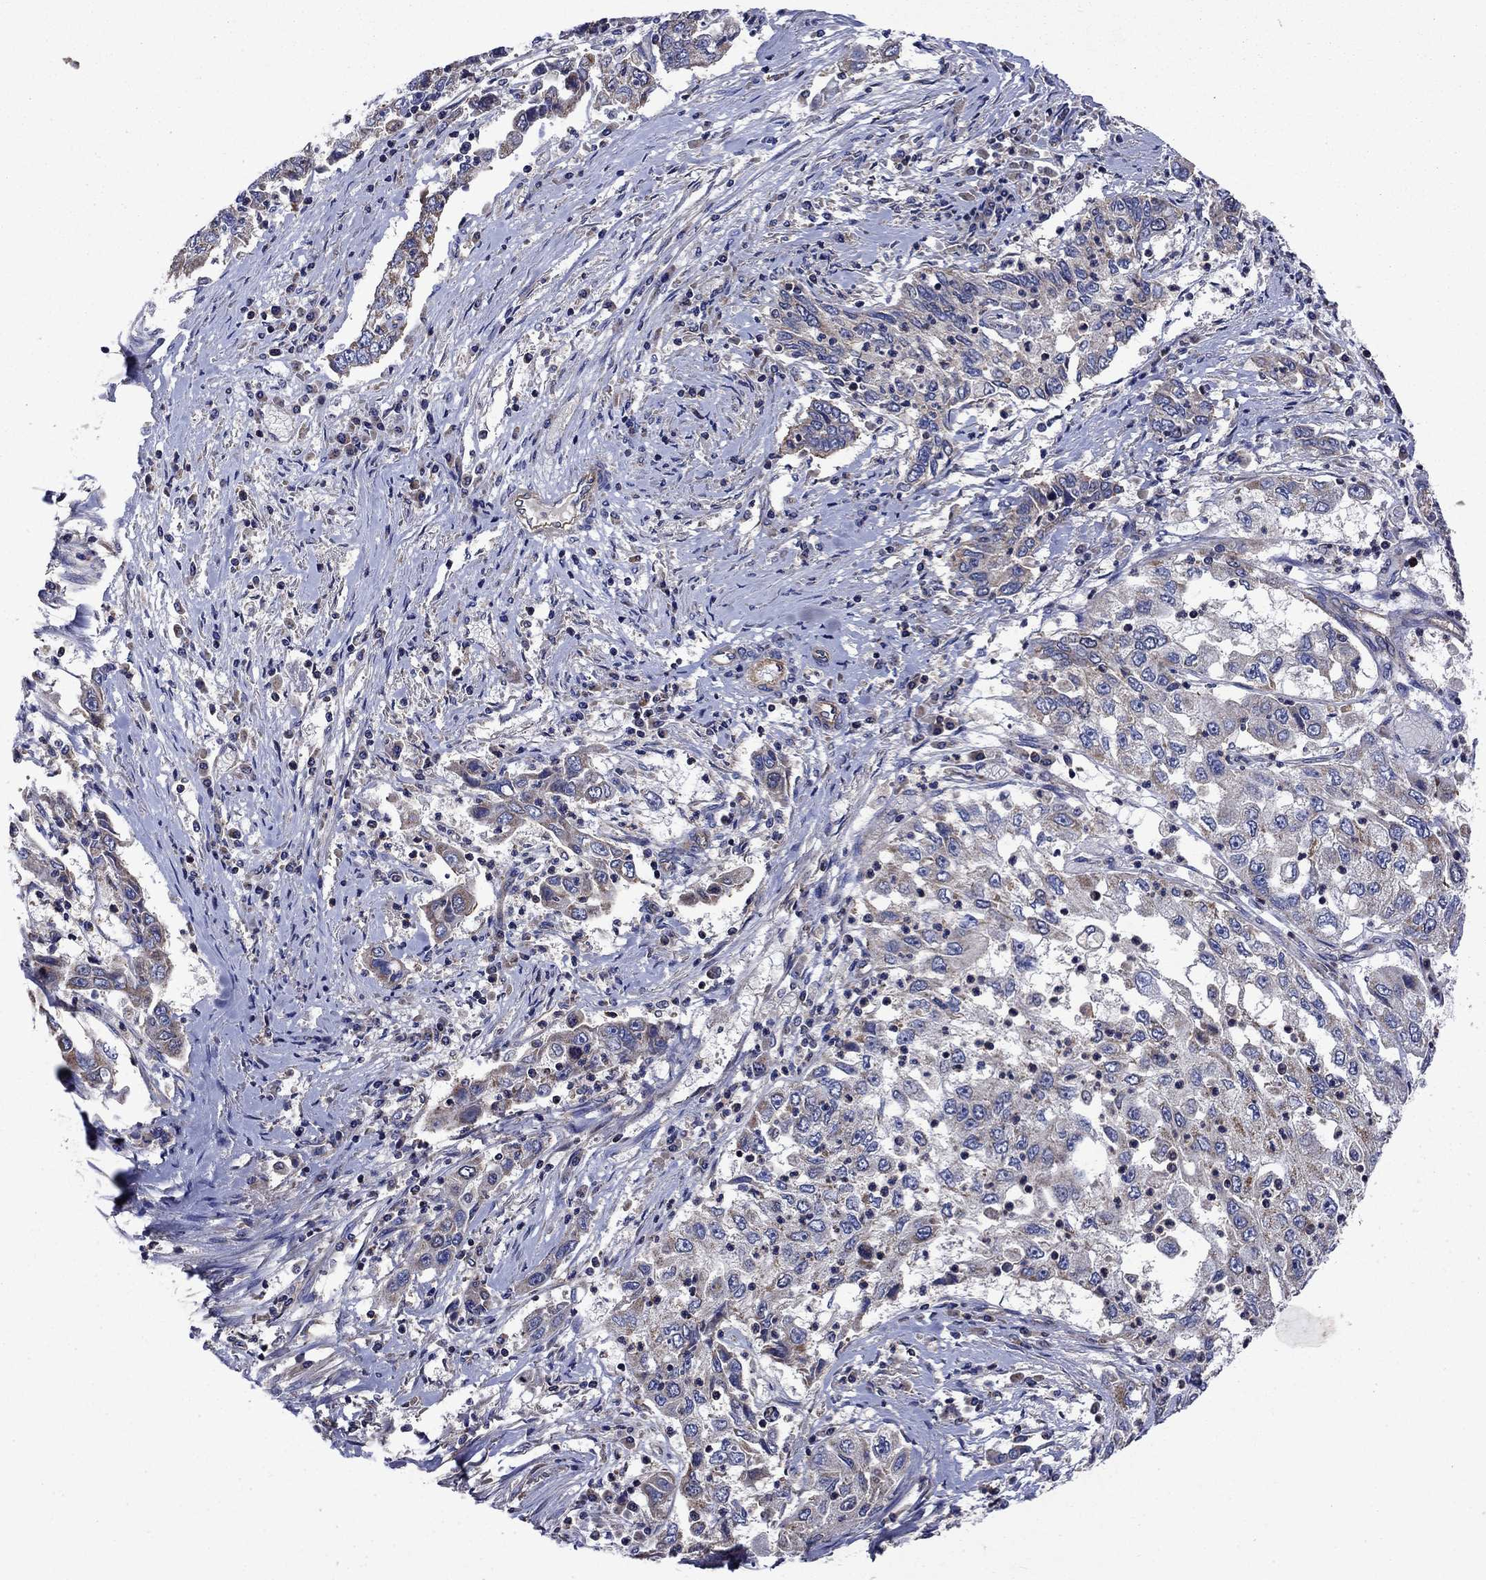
{"staining": {"intensity": "negative", "quantity": "none", "location": "none"}, "tissue": "cervical cancer", "cell_type": "Tumor cells", "image_type": "cancer", "snomed": [{"axis": "morphology", "description": "Squamous cell carcinoma, NOS"}, {"axis": "topography", "description": "Cervix"}], "caption": "Protein analysis of squamous cell carcinoma (cervical) exhibits no significant staining in tumor cells.", "gene": "KIF22", "patient": {"sex": "female", "age": 36}}